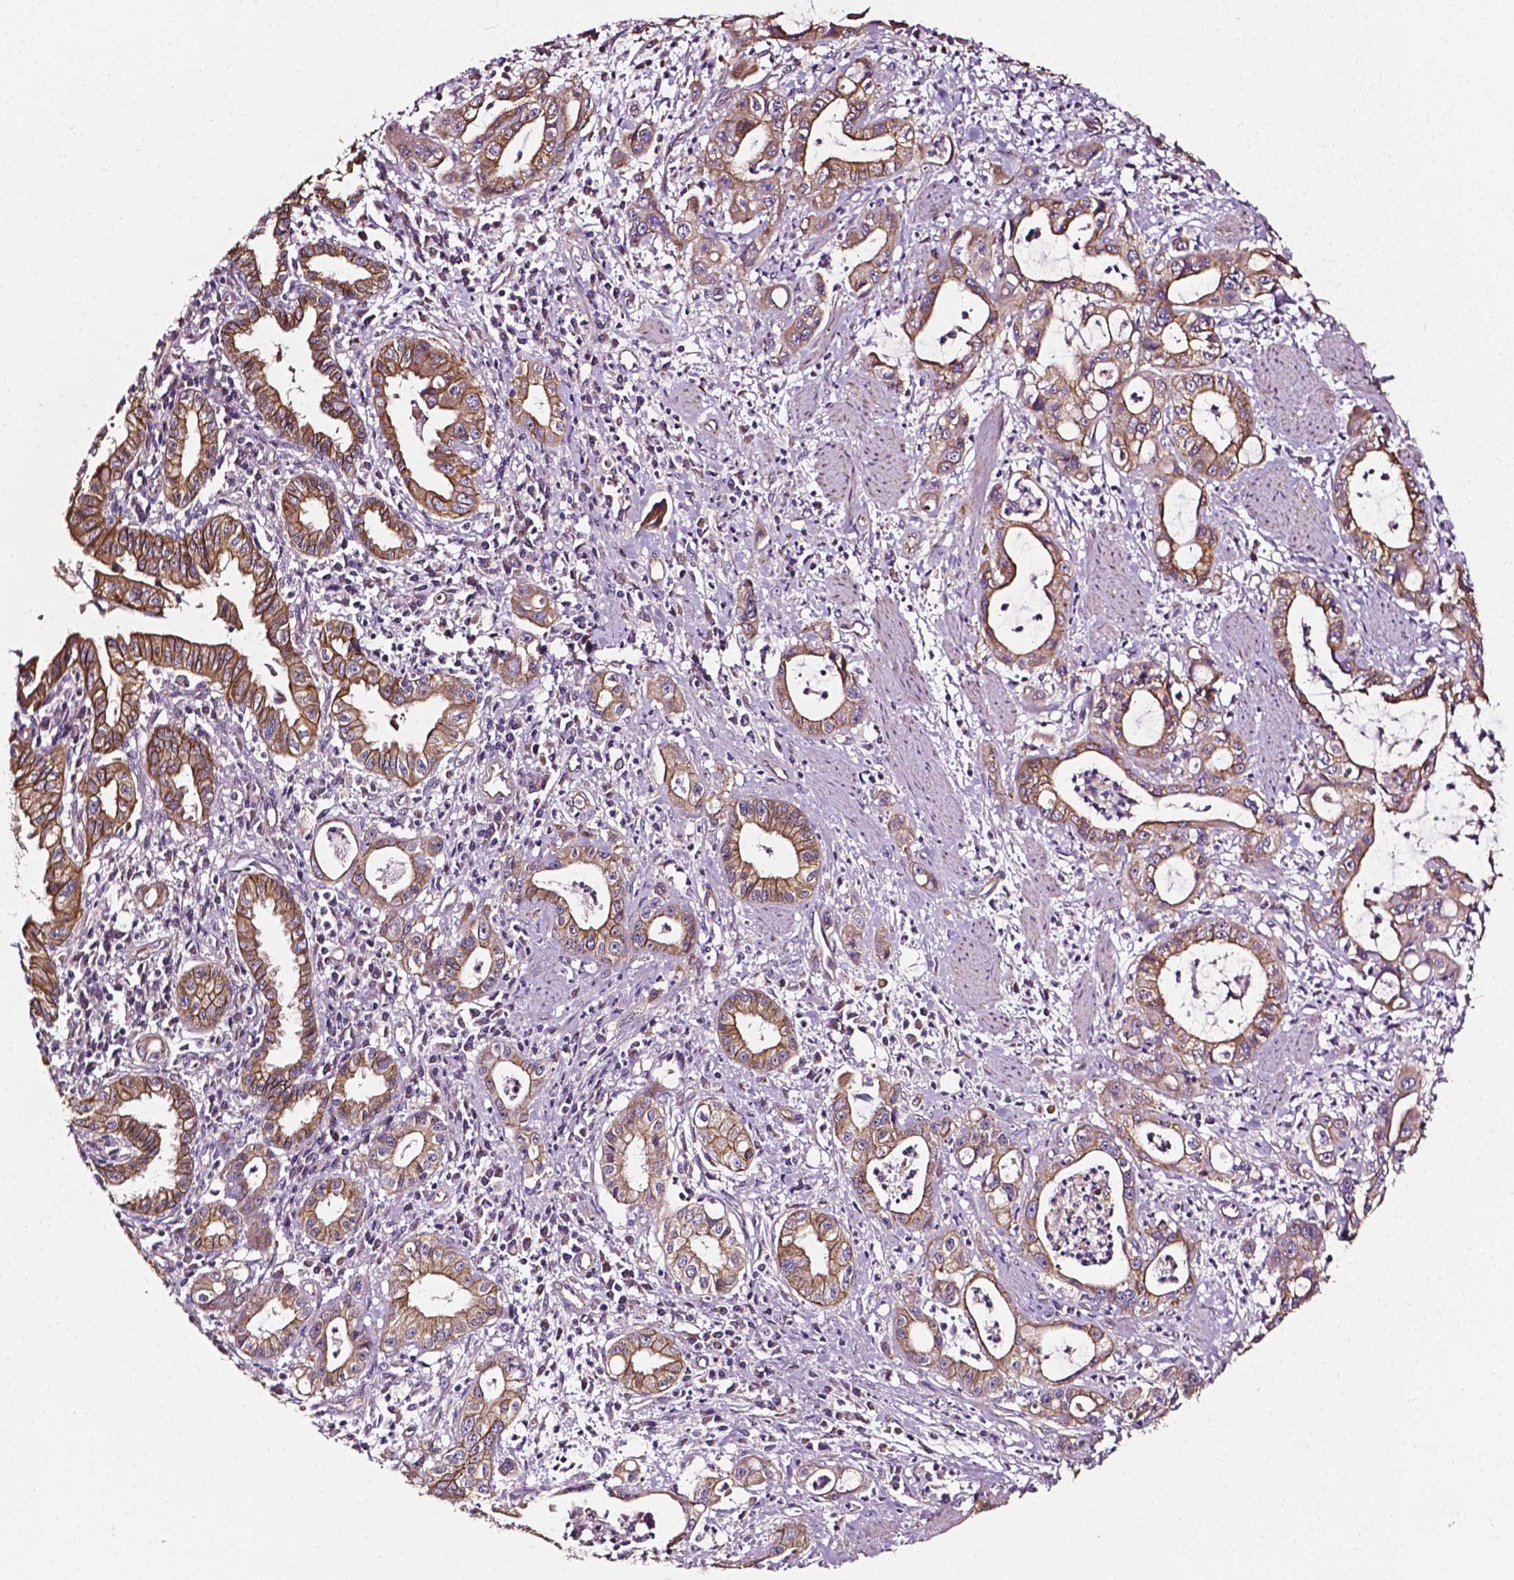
{"staining": {"intensity": "moderate", "quantity": ">75%", "location": "cytoplasmic/membranous"}, "tissue": "pancreatic cancer", "cell_type": "Tumor cells", "image_type": "cancer", "snomed": [{"axis": "morphology", "description": "Adenocarcinoma, NOS"}, {"axis": "topography", "description": "Pancreas"}], "caption": "Tumor cells show medium levels of moderate cytoplasmic/membranous staining in about >75% of cells in adenocarcinoma (pancreatic). The protein of interest is stained brown, and the nuclei are stained in blue (DAB IHC with brightfield microscopy, high magnification).", "gene": "ATG16L1", "patient": {"sex": "male", "age": 72}}